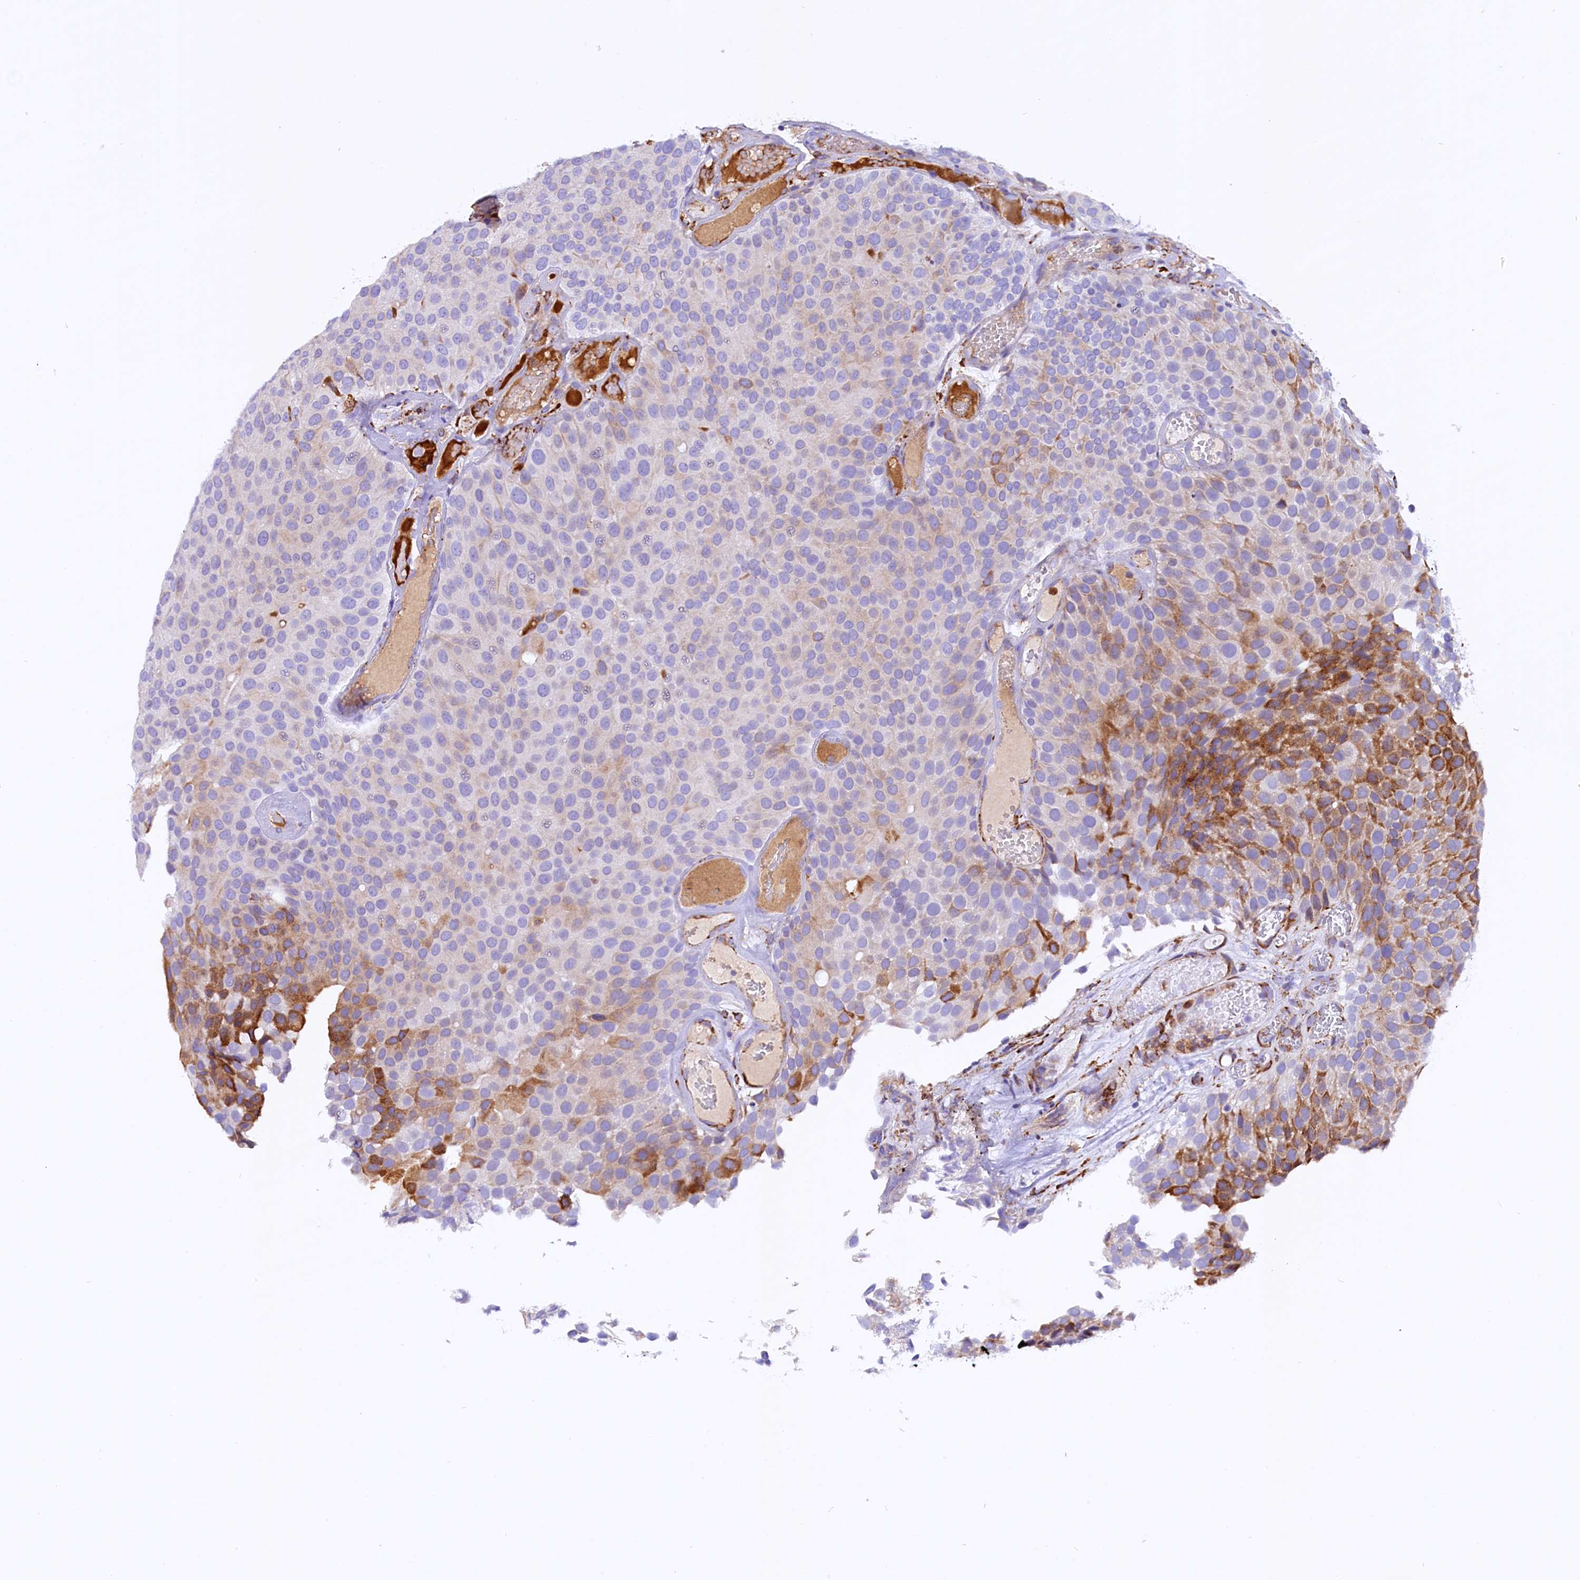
{"staining": {"intensity": "moderate", "quantity": "<25%", "location": "cytoplasmic/membranous"}, "tissue": "urothelial cancer", "cell_type": "Tumor cells", "image_type": "cancer", "snomed": [{"axis": "morphology", "description": "Urothelial carcinoma, Low grade"}, {"axis": "topography", "description": "Urinary bladder"}], "caption": "This photomicrograph exhibits urothelial cancer stained with IHC to label a protein in brown. The cytoplasmic/membranous of tumor cells show moderate positivity for the protein. Nuclei are counter-stained blue.", "gene": "CMTR2", "patient": {"sex": "male", "age": 89}}